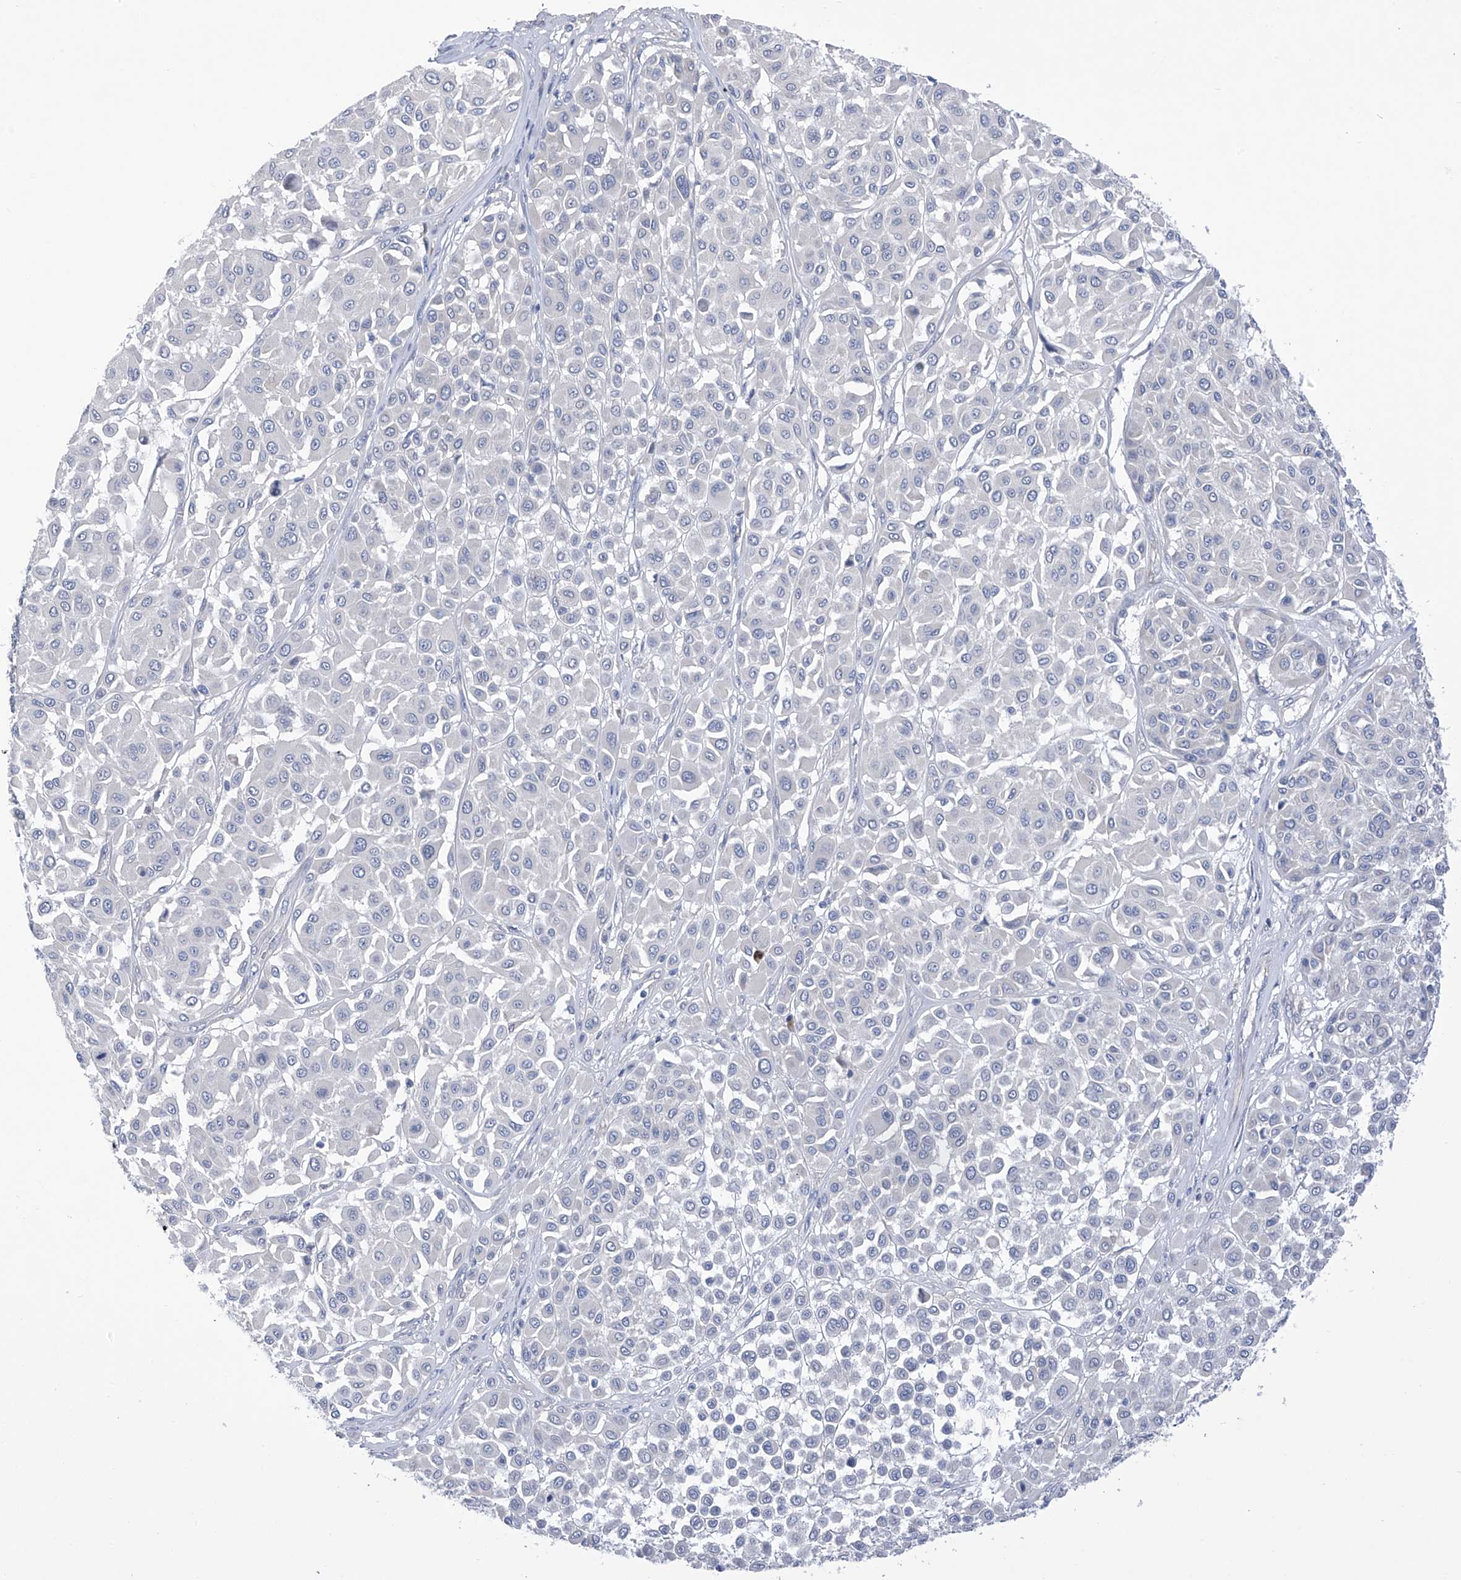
{"staining": {"intensity": "negative", "quantity": "none", "location": "none"}, "tissue": "melanoma", "cell_type": "Tumor cells", "image_type": "cancer", "snomed": [{"axis": "morphology", "description": "Malignant melanoma, Metastatic site"}, {"axis": "topography", "description": "Soft tissue"}], "caption": "A high-resolution histopathology image shows immunohistochemistry (IHC) staining of malignant melanoma (metastatic site), which exhibits no significant expression in tumor cells.", "gene": "SLCO4A1", "patient": {"sex": "male", "age": 41}}